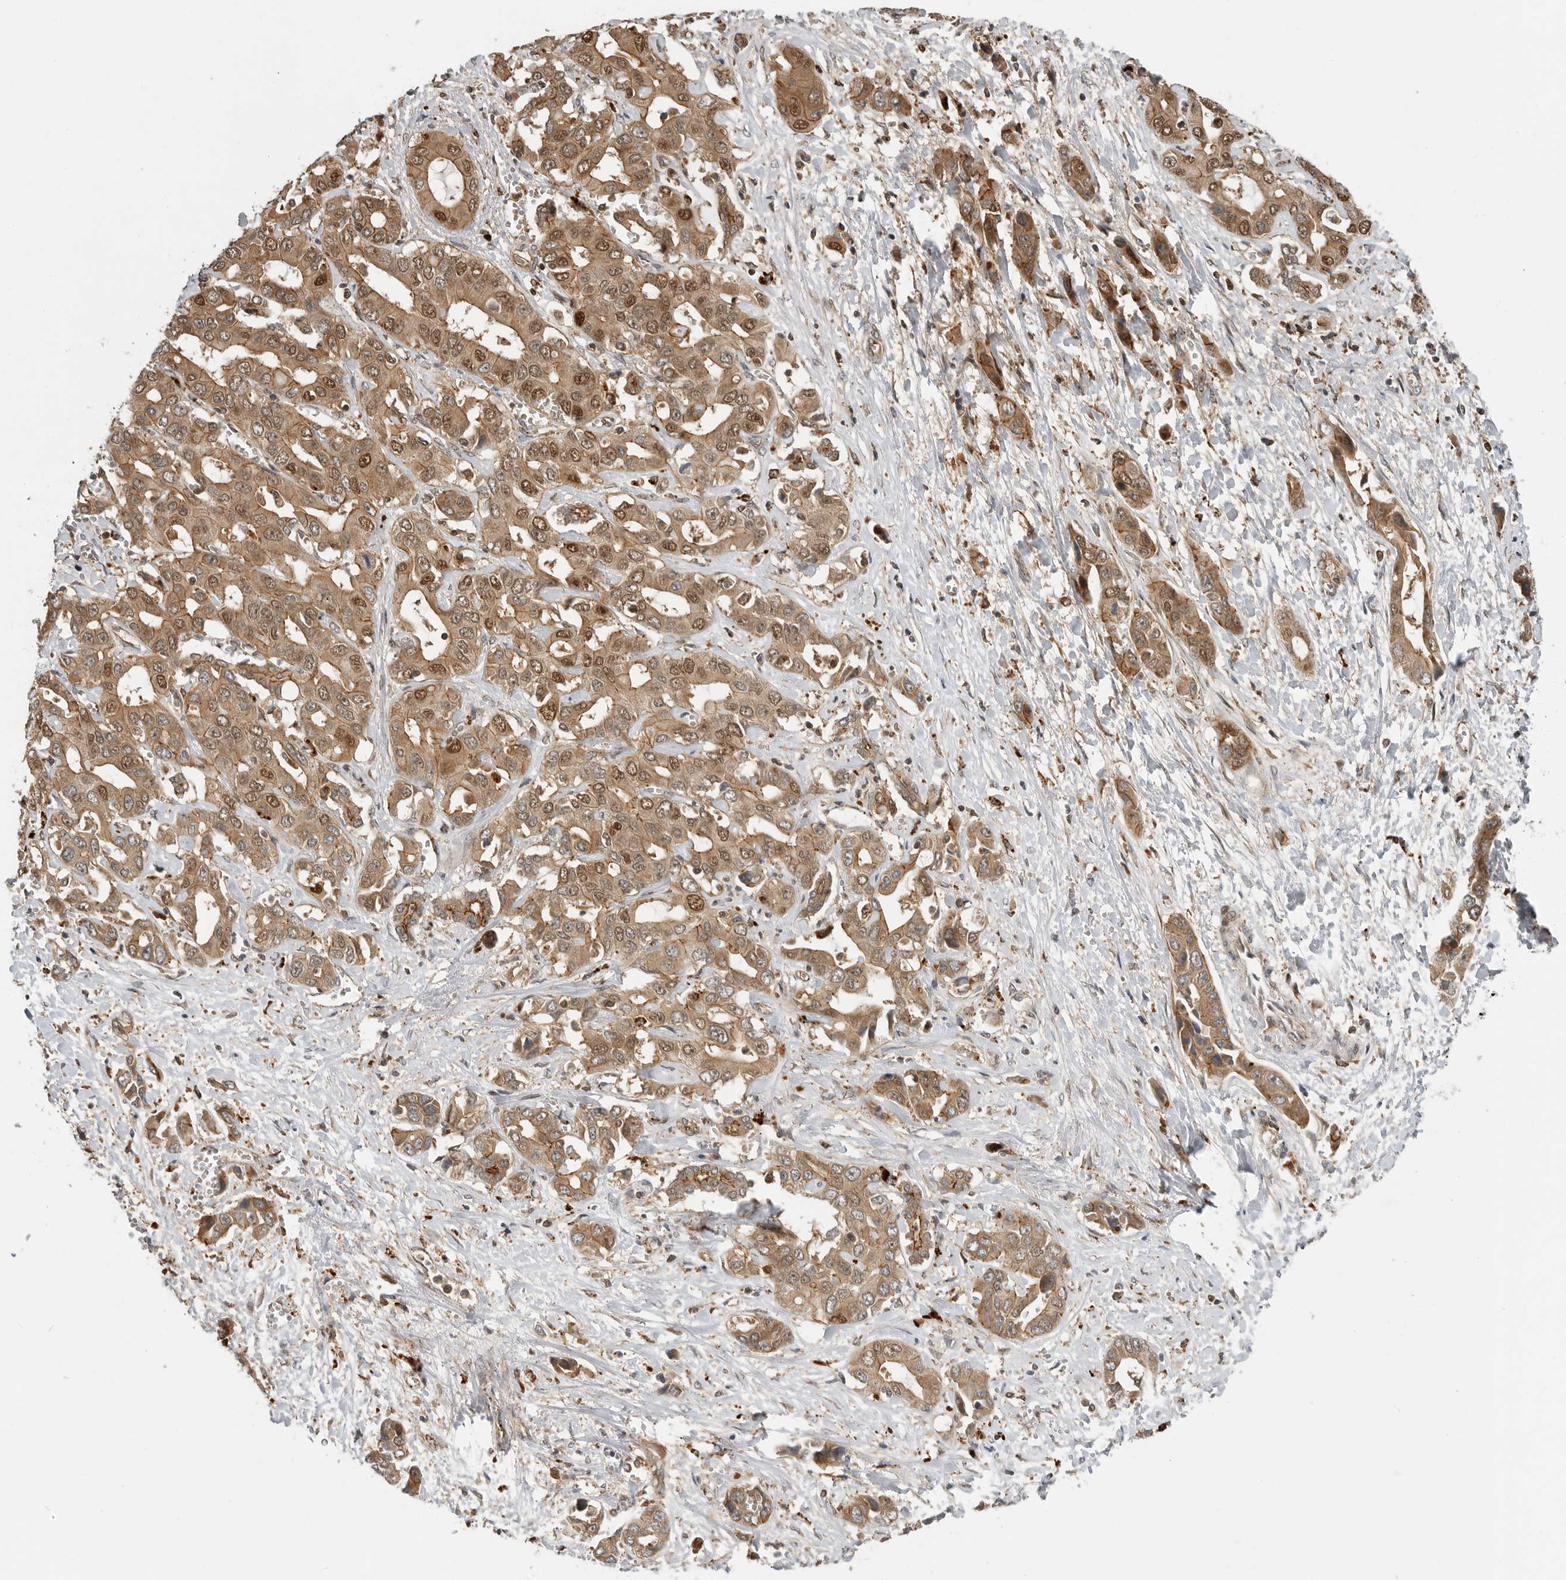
{"staining": {"intensity": "moderate", "quantity": ">75%", "location": "cytoplasmic/membranous,nuclear"}, "tissue": "liver cancer", "cell_type": "Tumor cells", "image_type": "cancer", "snomed": [{"axis": "morphology", "description": "Cholangiocarcinoma"}, {"axis": "topography", "description": "Liver"}], "caption": "Liver cancer (cholangiocarcinoma) was stained to show a protein in brown. There is medium levels of moderate cytoplasmic/membranous and nuclear expression in approximately >75% of tumor cells.", "gene": "STRAP", "patient": {"sex": "female", "age": 52}}